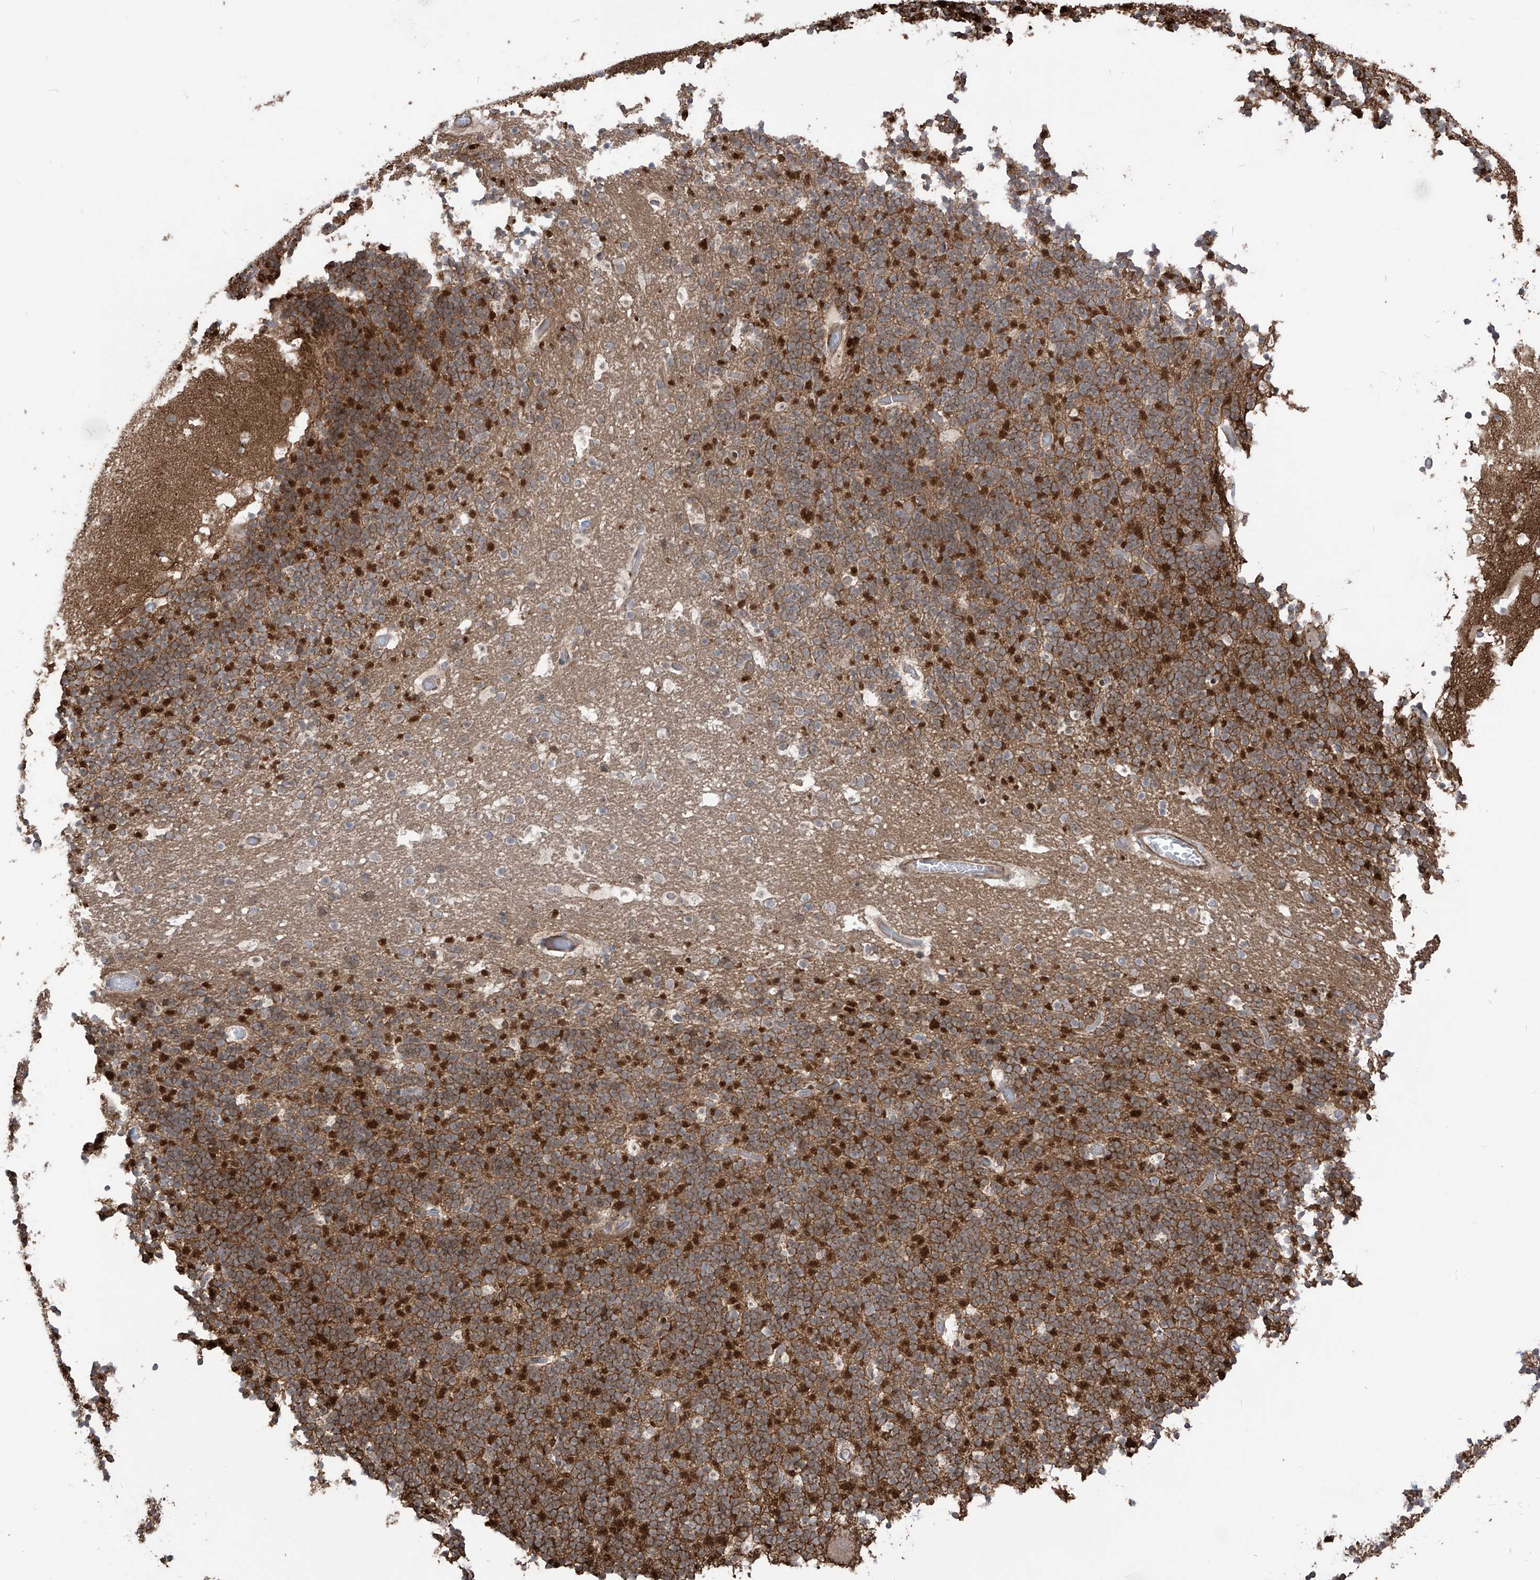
{"staining": {"intensity": "strong", "quantity": "25%-75%", "location": "cytoplasmic/membranous"}, "tissue": "cerebellum", "cell_type": "Cells in granular layer", "image_type": "normal", "snomed": [{"axis": "morphology", "description": "Normal tissue, NOS"}, {"axis": "topography", "description": "Cerebellum"}], "caption": "About 25%-75% of cells in granular layer in unremarkable human cerebellum display strong cytoplasmic/membranous protein positivity as visualized by brown immunohistochemical staining.", "gene": "LRRC74A", "patient": {"sex": "male", "age": 57}}